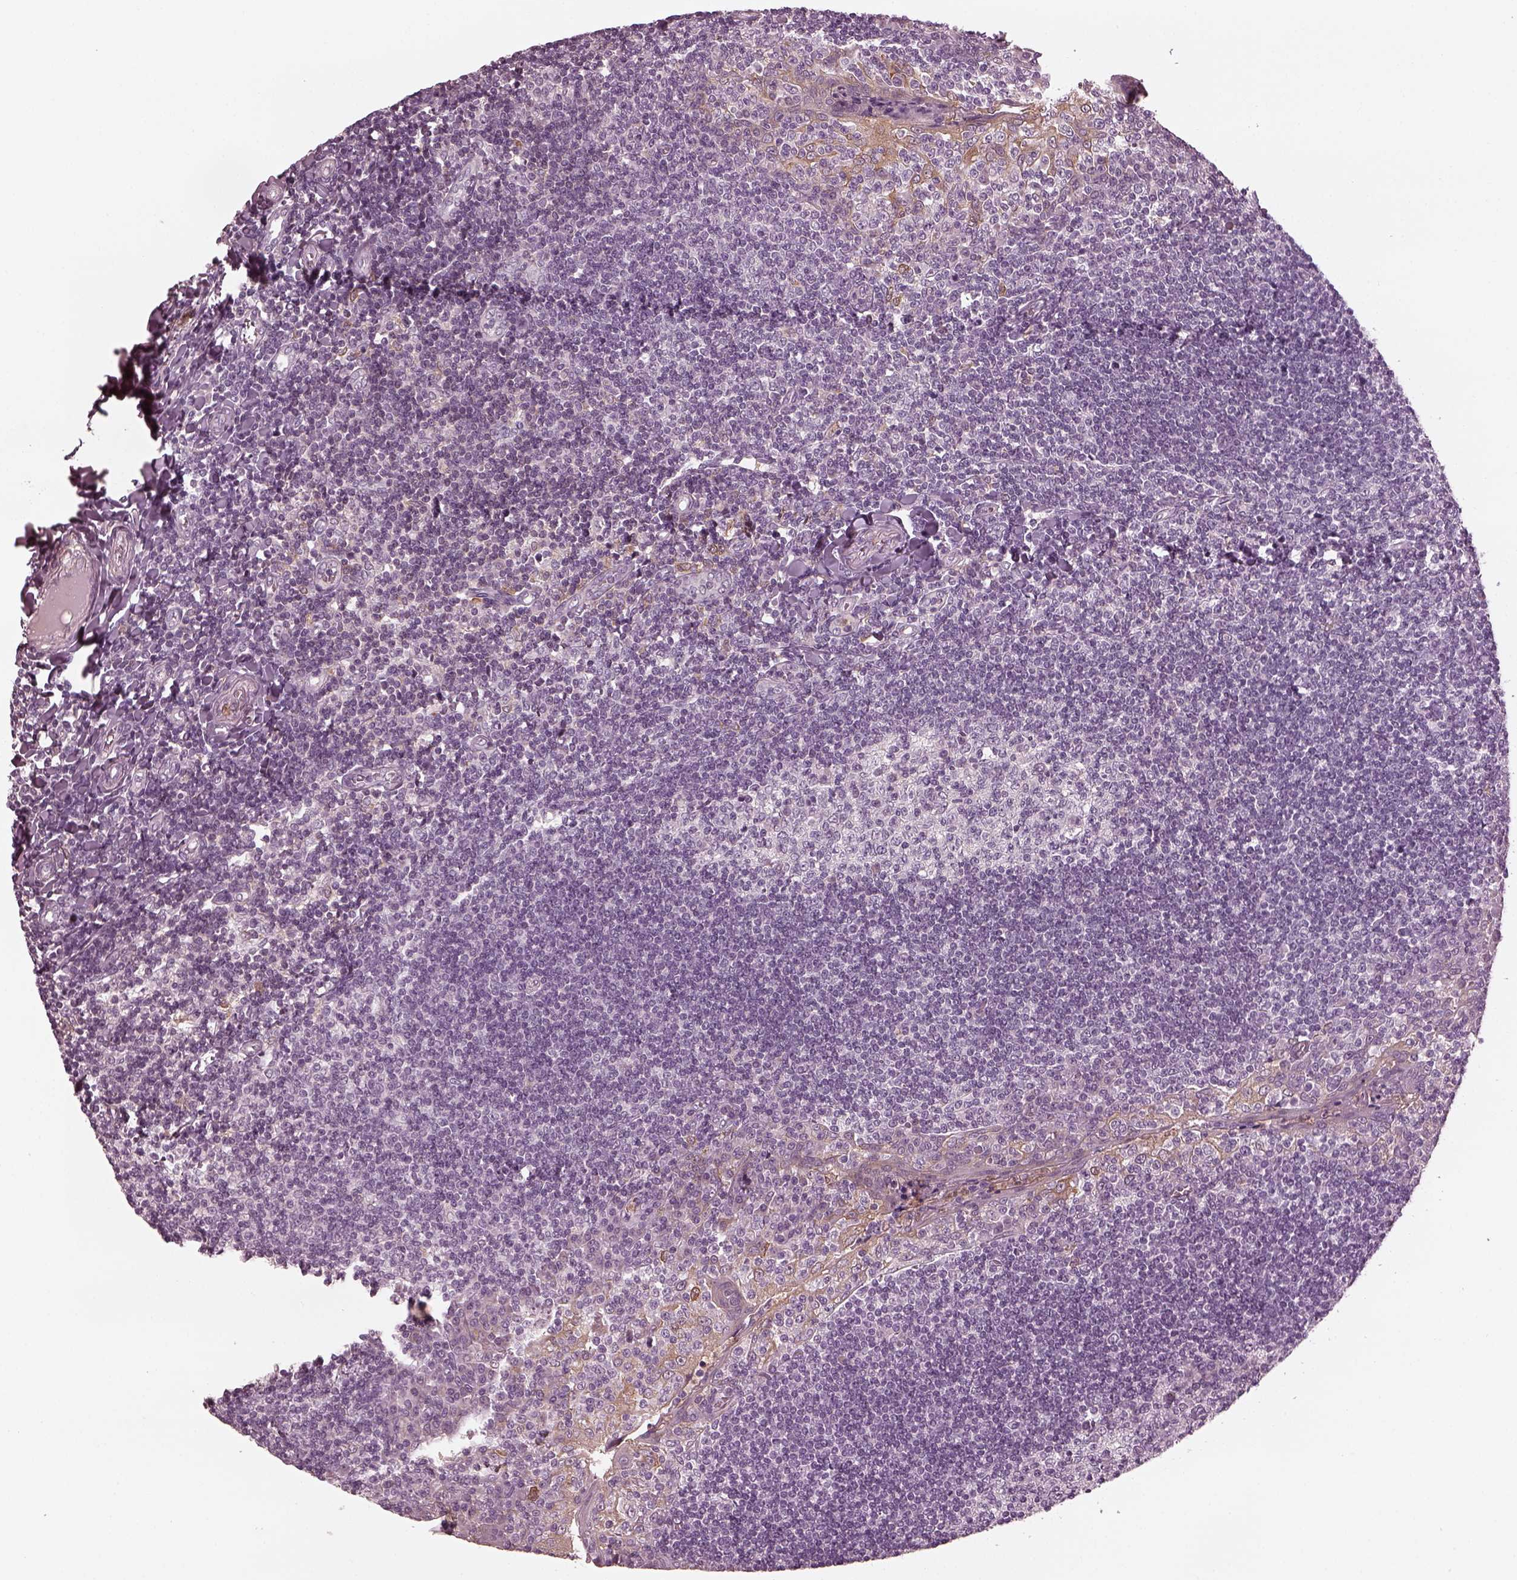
{"staining": {"intensity": "negative", "quantity": "none", "location": "none"}, "tissue": "tonsil", "cell_type": "Germinal center cells", "image_type": "normal", "snomed": [{"axis": "morphology", "description": "Normal tissue, NOS"}, {"axis": "topography", "description": "Tonsil"}], "caption": "Immunohistochemistry photomicrograph of benign tonsil: tonsil stained with DAB (3,3'-diaminobenzidine) shows no significant protein staining in germinal center cells.", "gene": "PSTPIP2", "patient": {"sex": "female", "age": 12}}